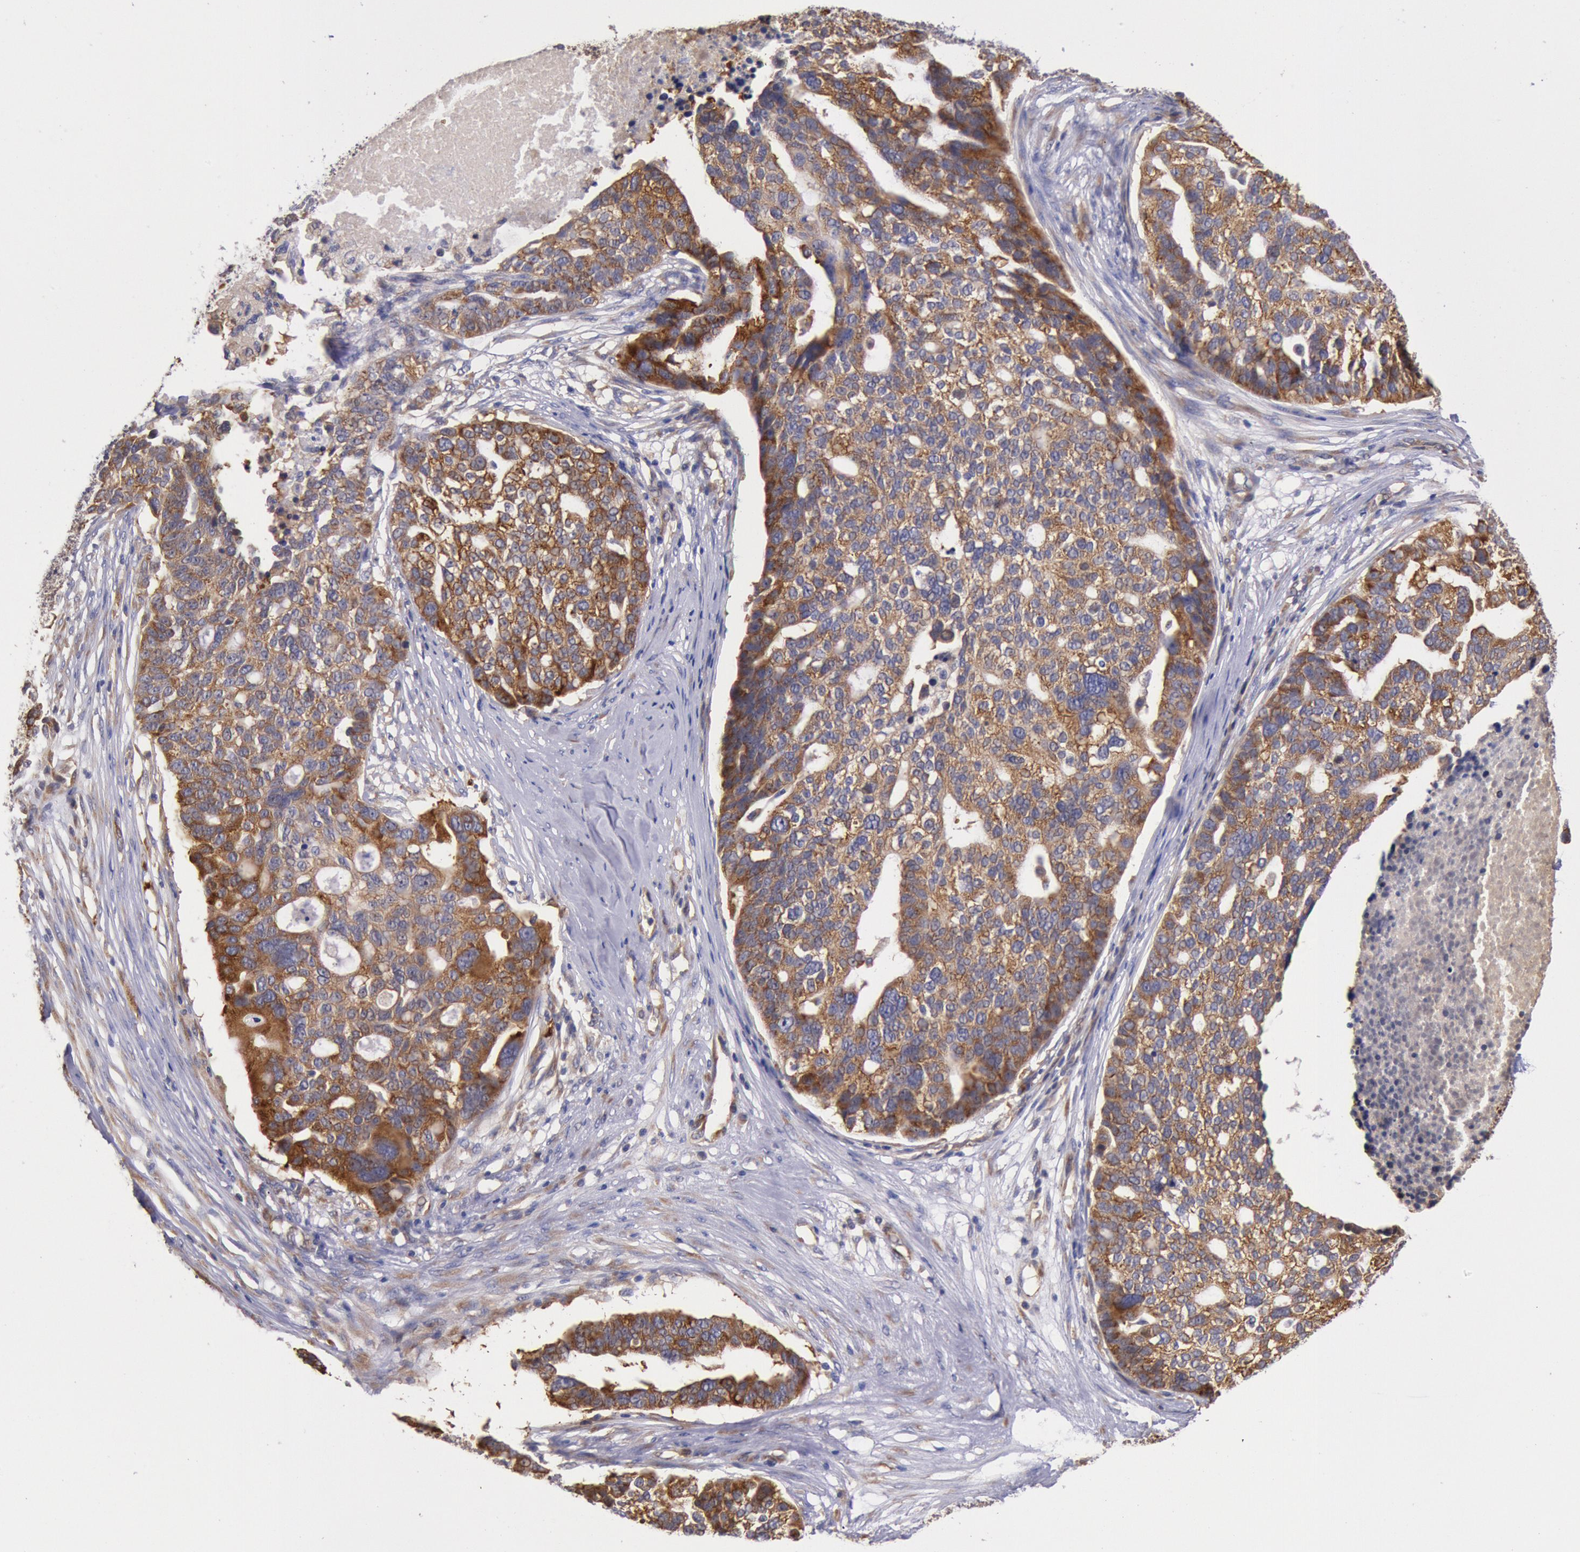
{"staining": {"intensity": "moderate", "quantity": ">75%", "location": "cytoplasmic/membranous"}, "tissue": "ovarian cancer", "cell_type": "Tumor cells", "image_type": "cancer", "snomed": [{"axis": "morphology", "description": "Cystadenocarcinoma, serous, NOS"}, {"axis": "topography", "description": "Ovary"}], "caption": "Ovarian serous cystadenocarcinoma tissue demonstrates moderate cytoplasmic/membranous positivity in about >75% of tumor cells", "gene": "DRG1", "patient": {"sex": "female", "age": 59}}